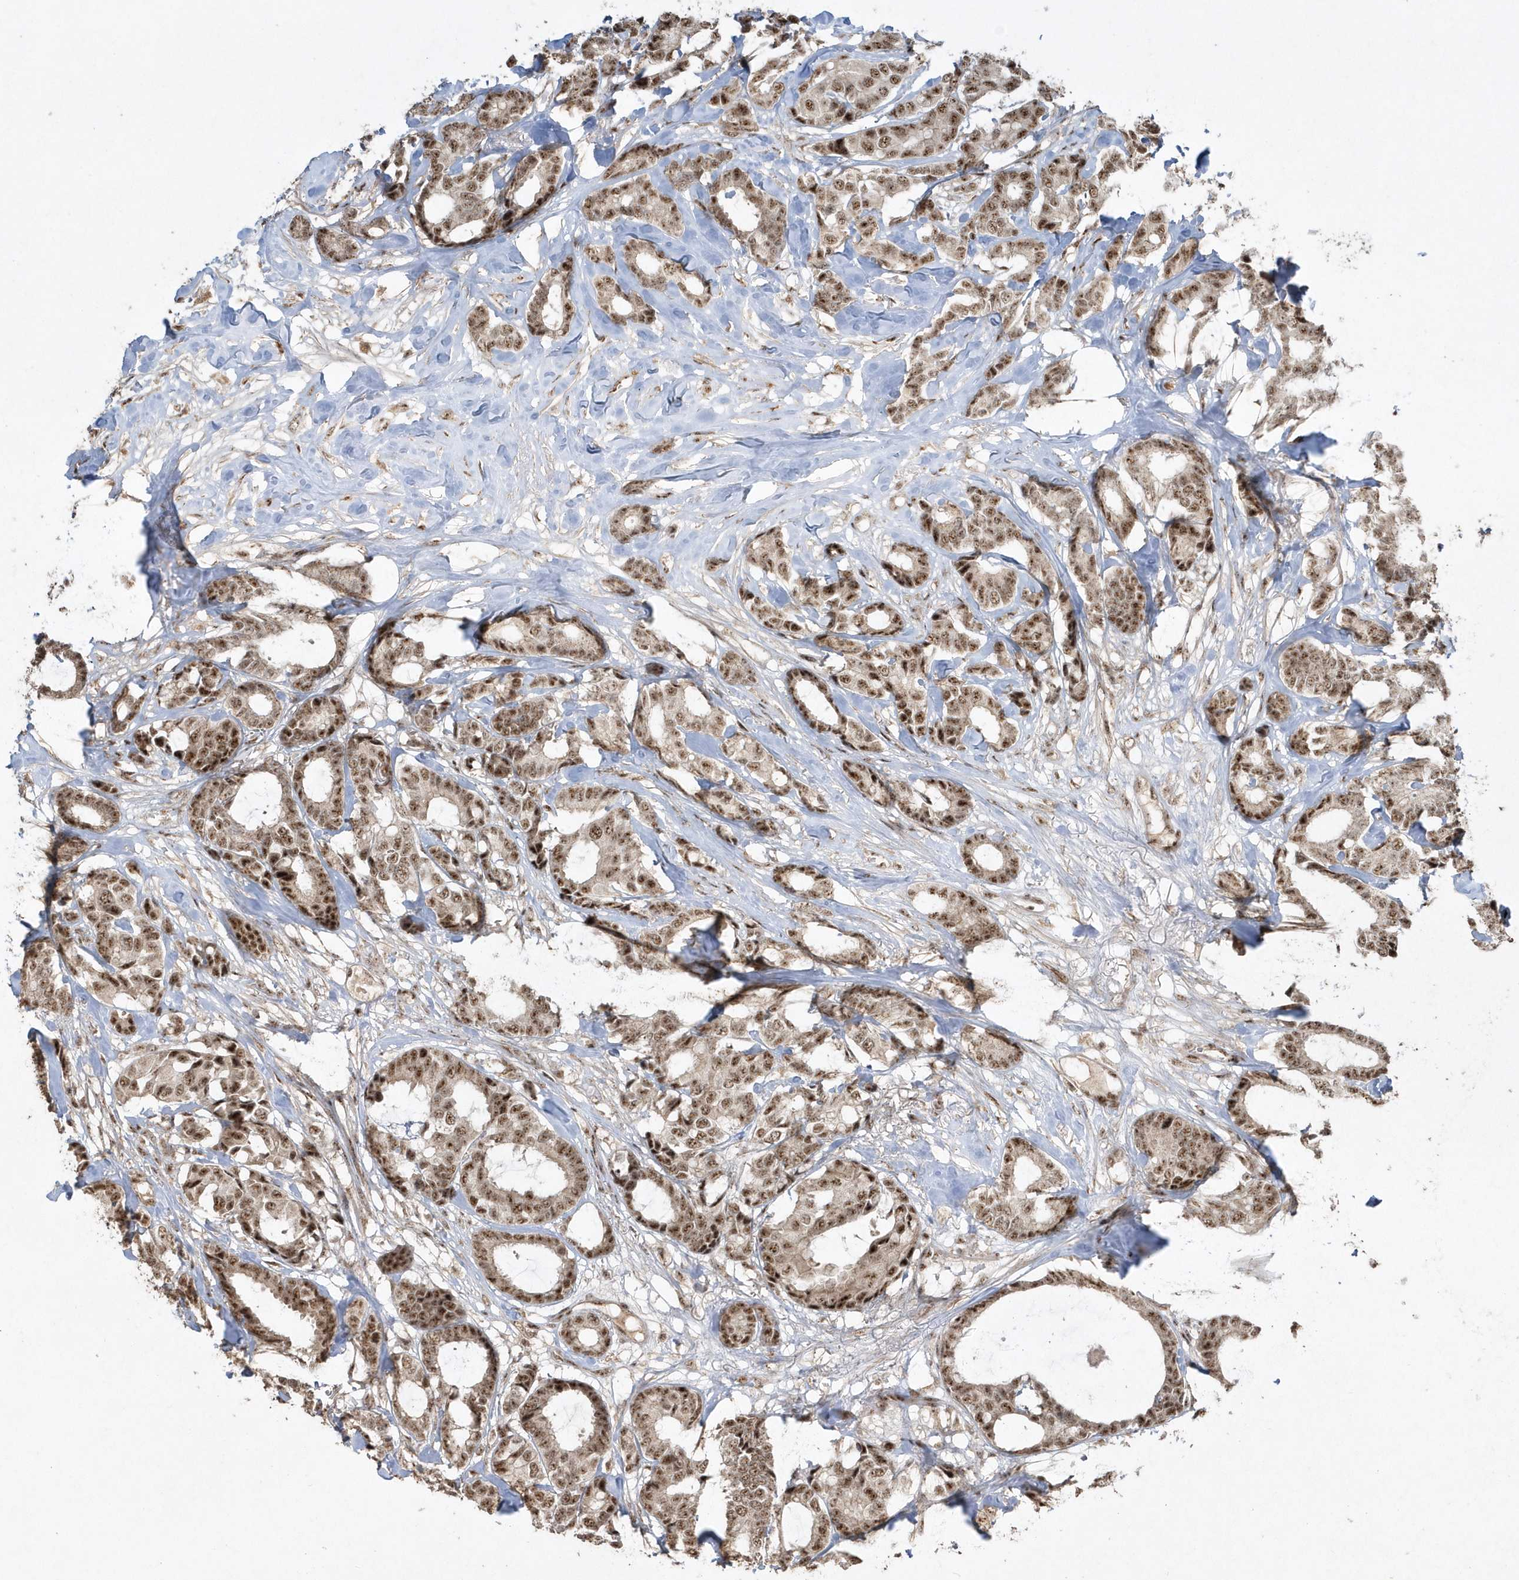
{"staining": {"intensity": "strong", "quantity": ">75%", "location": "nuclear"}, "tissue": "breast cancer", "cell_type": "Tumor cells", "image_type": "cancer", "snomed": [{"axis": "morphology", "description": "Duct carcinoma"}, {"axis": "topography", "description": "Breast"}], "caption": "The micrograph shows staining of breast cancer, revealing strong nuclear protein expression (brown color) within tumor cells.", "gene": "POLR3B", "patient": {"sex": "female", "age": 87}}